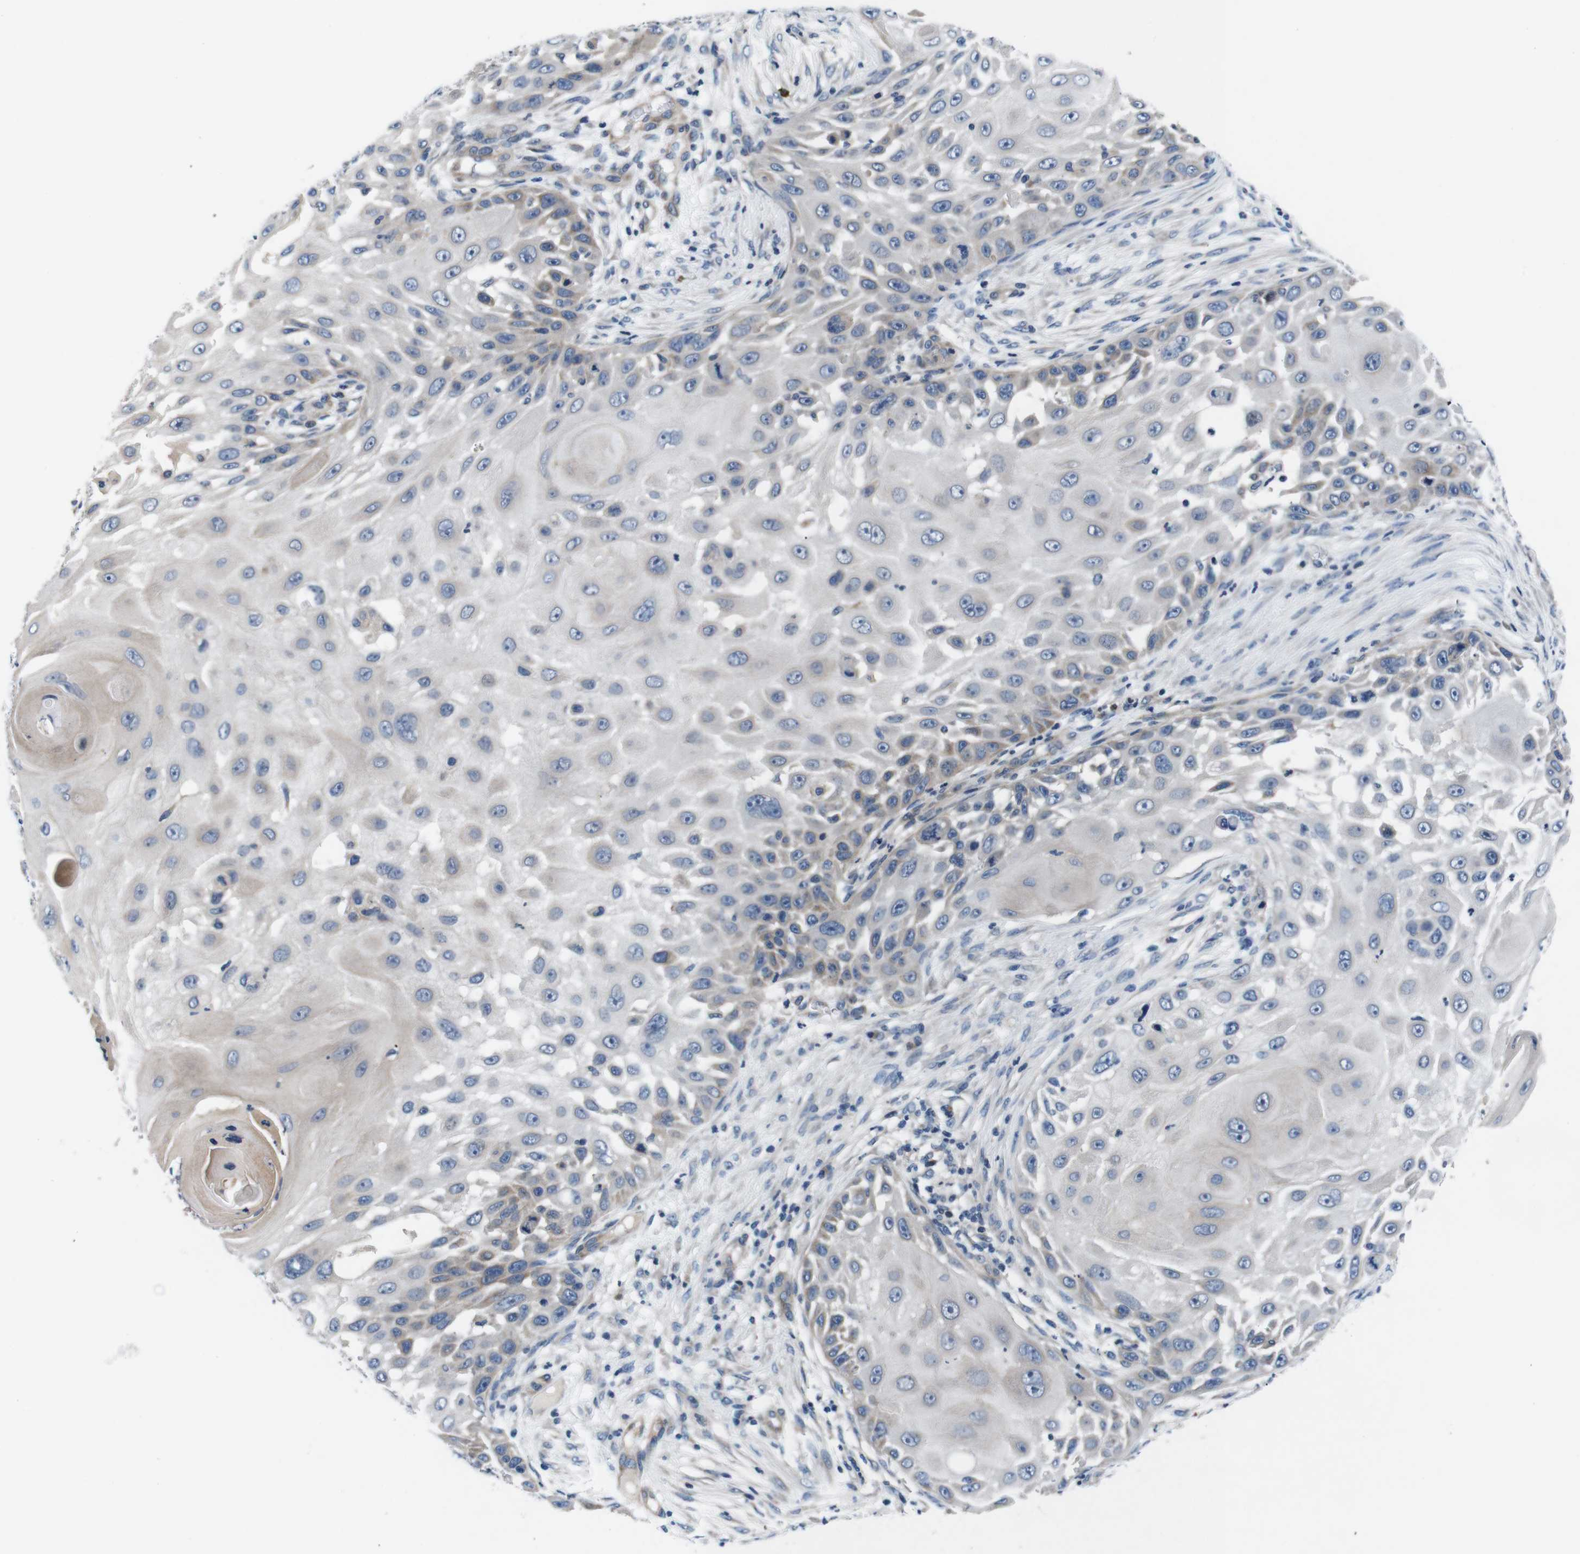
{"staining": {"intensity": "negative", "quantity": "none", "location": "none"}, "tissue": "skin cancer", "cell_type": "Tumor cells", "image_type": "cancer", "snomed": [{"axis": "morphology", "description": "Squamous cell carcinoma, NOS"}, {"axis": "topography", "description": "Skin"}], "caption": "Immunohistochemistry photomicrograph of human skin cancer stained for a protein (brown), which exhibits no expression in tumor cells. (IHC, brightfield microscopy, high magnification).", "gene": "JAK1", "patient": {"sex": "female", "age": 44}}